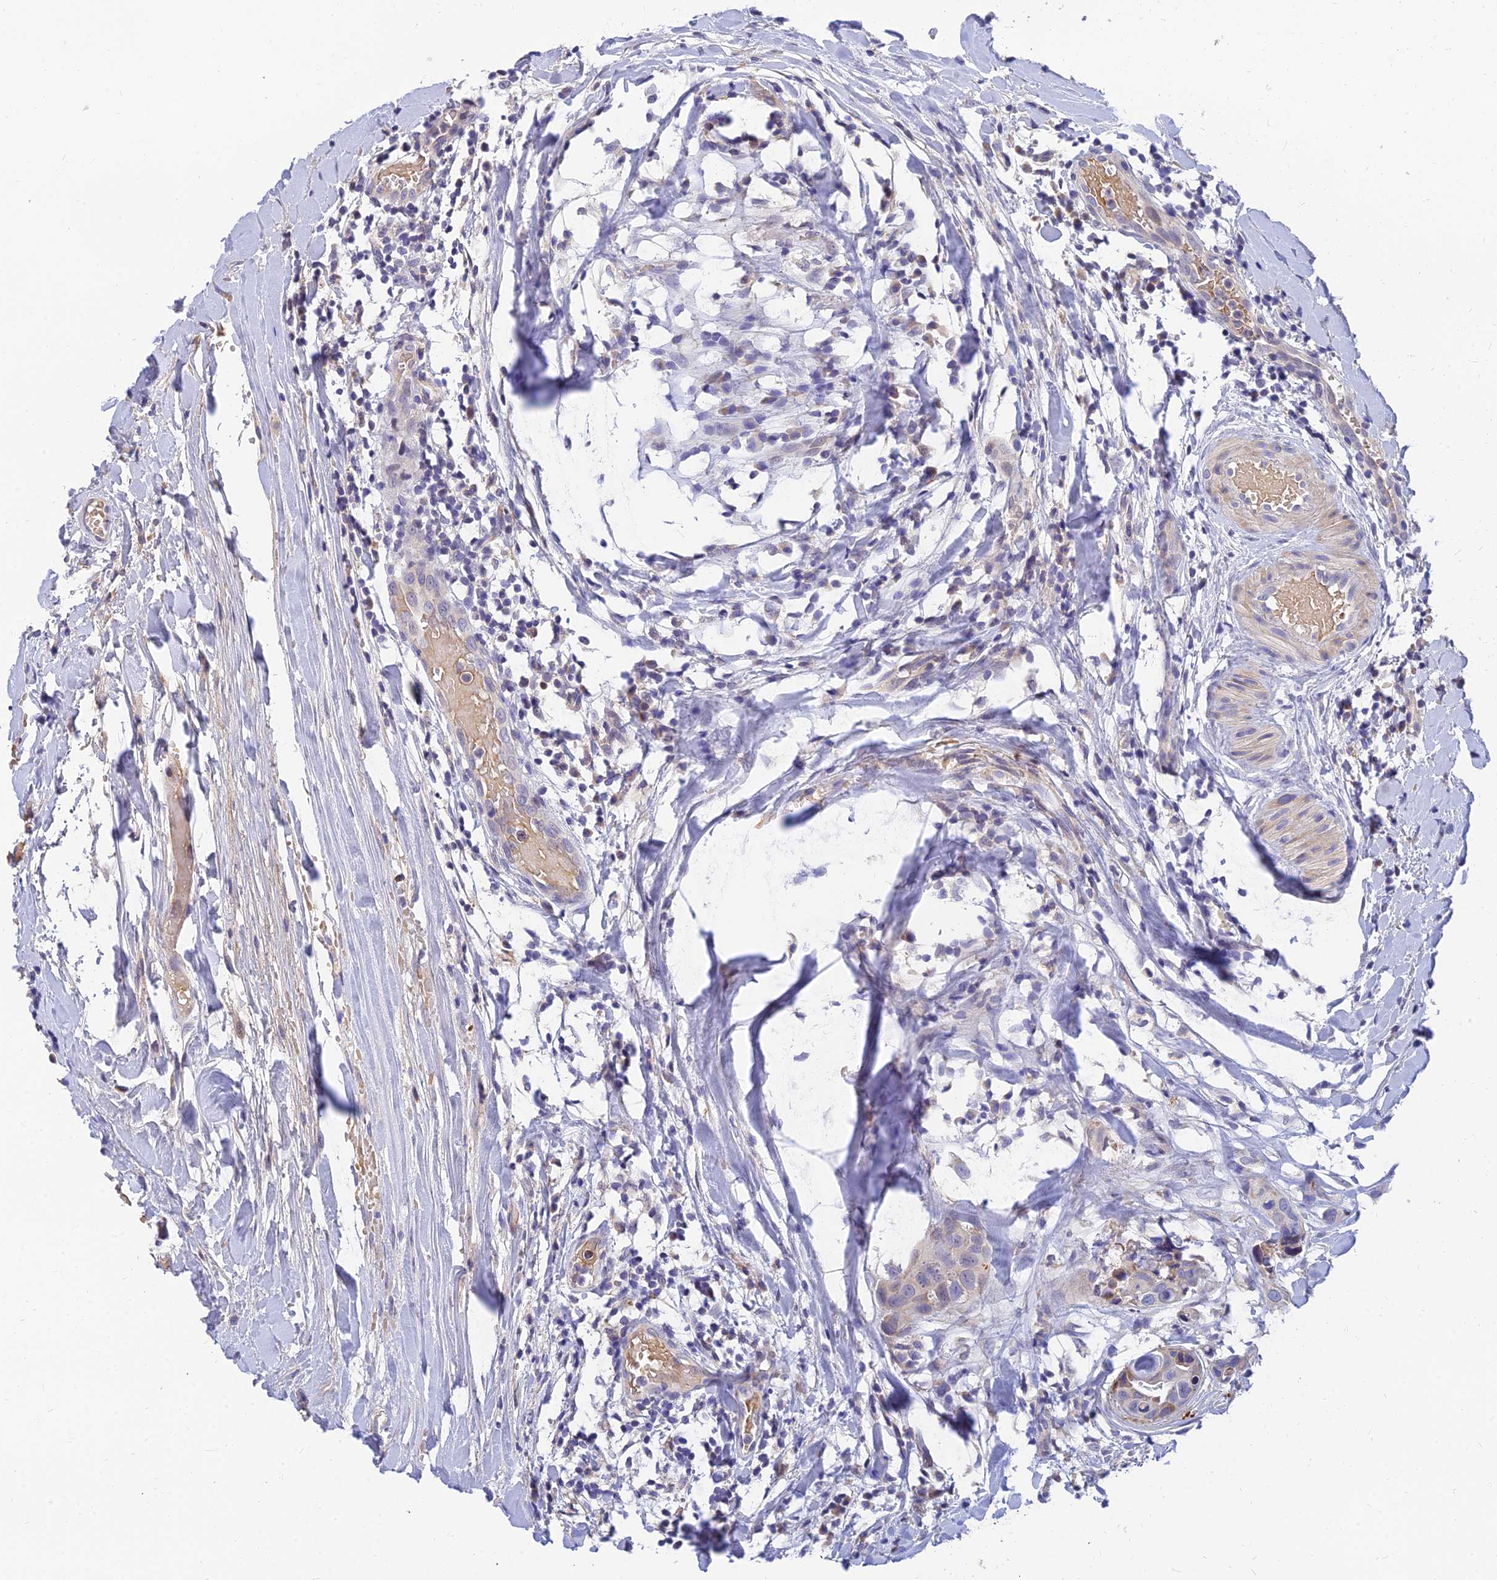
{"staining": {"intensity": "negative", "quantity": "none", "location": "none"}, "tissue": "head and neck cancer", "cell_type": "Tumor cells", "image_type": "cancer", "snomed": [{"axis": "morphology", "description": "Adenocarcinoma, NOS"}, {"axis": "morphology", "description": "Adenocarcinoma, metastatic, NOS"}, {"axis": "topography", "description": "Head-Neck"}], "caption": "Tumor cells show no significant protein staining in metastatic adenocarcinoma (head and neck). Brightfield microscopy of immunohistochemistry stained with DAB (brown) and hematoxylin (blue), captured at high magnification.", "gene": "ANKS4B", "patient": {"sex": "male", "age": 75}}